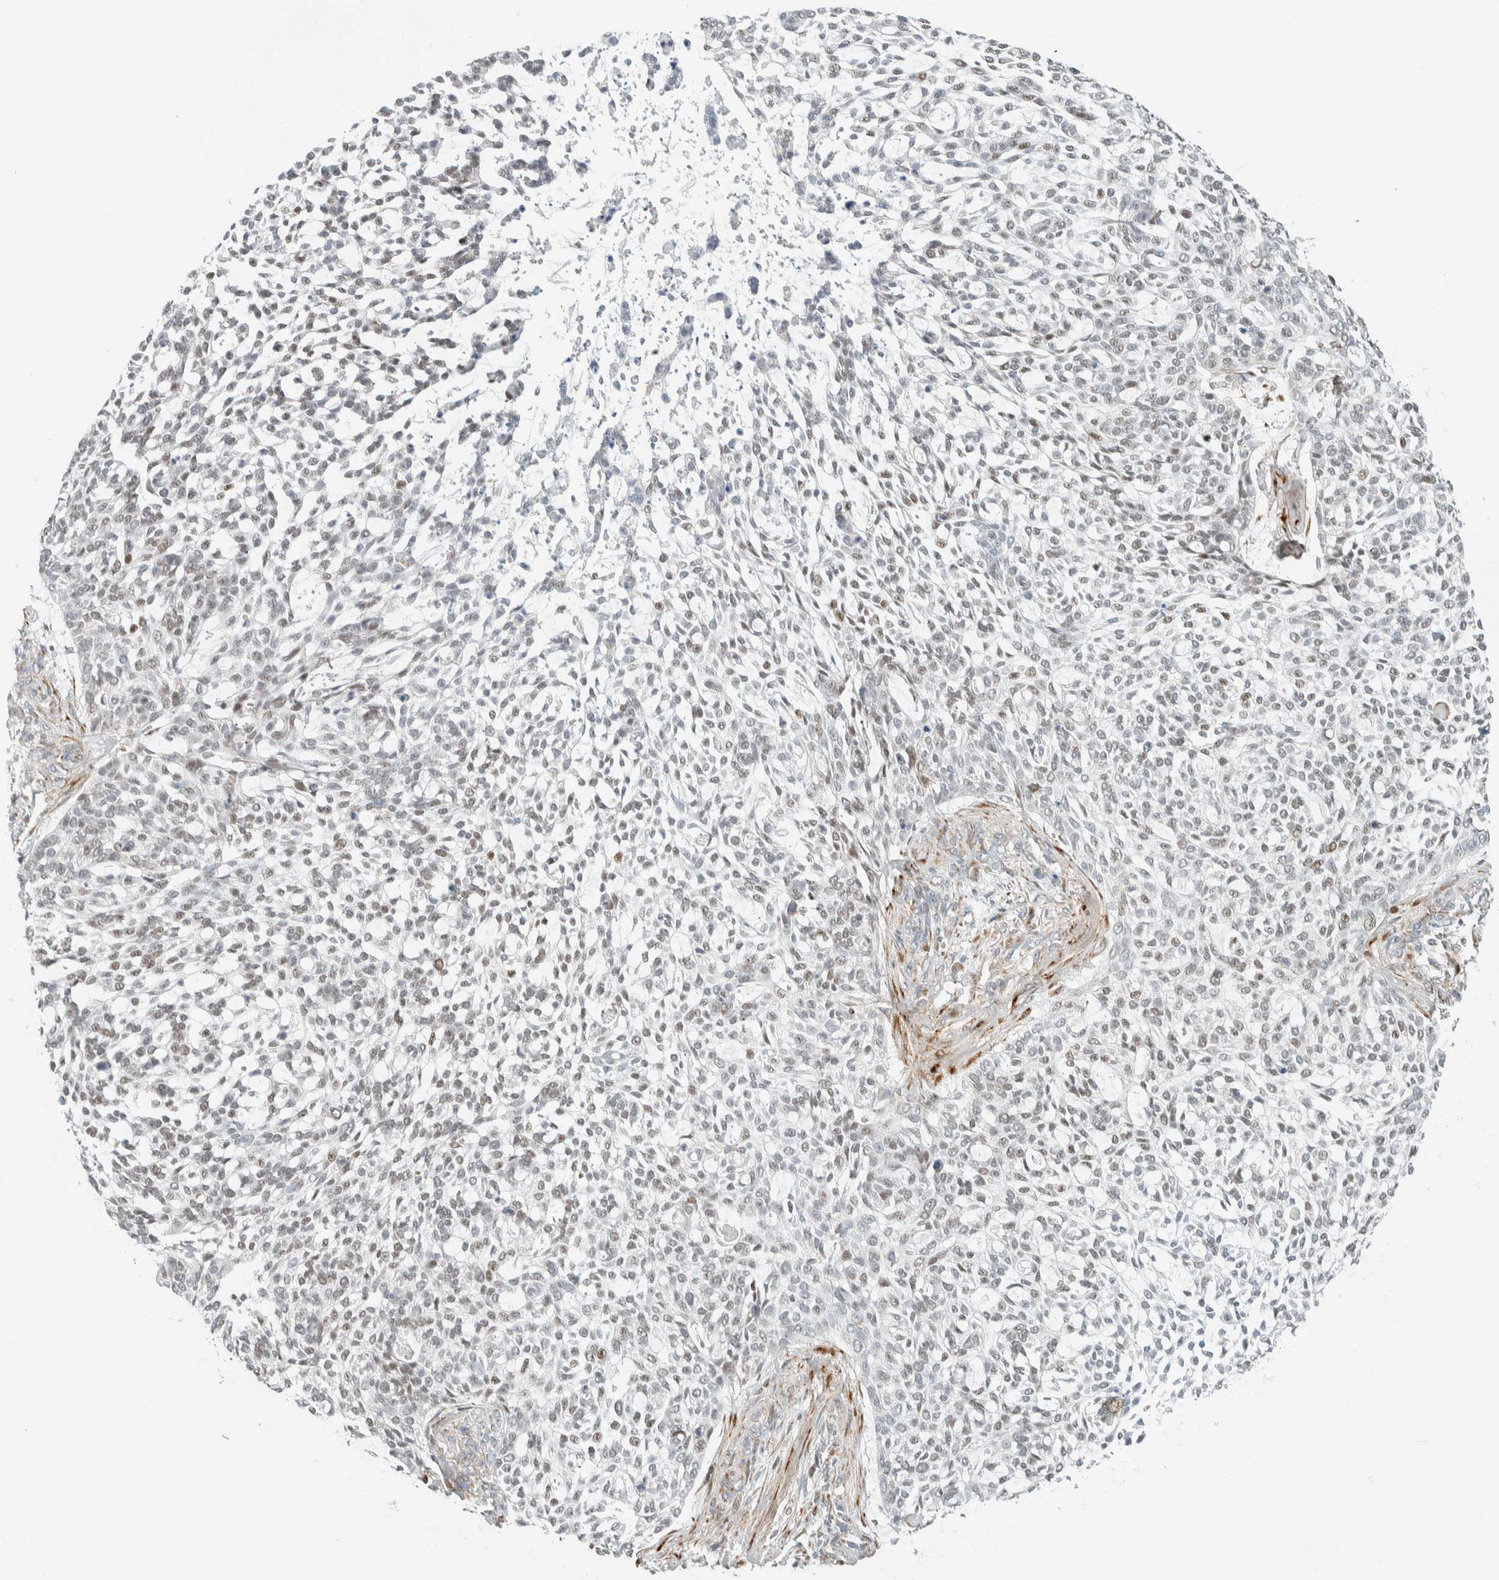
{"staining": {"intensity": "strong", "quantity": "25%-75%", "location": "nuclear"}, "tissue": "skin cancer", "cell_type": "Tumor cells", "image_type": "cancer", "snomed": [{"axis": "morphology", "description": "Basal cell carcinoma"}, {"axis": "topography", "description": "Skin"}], "caption": "IHC image of neoplastic tissue: skin cancer (basal cell carcinoma) stained using immunohistochemistry (IHC) exhibits high levels of strong protein expression localized specifically in the nuclear of tumor cells, appearing as a nuclear brown color.", "gene": "TSPAN32", "patient": {"sex": "female", "age": 64}}